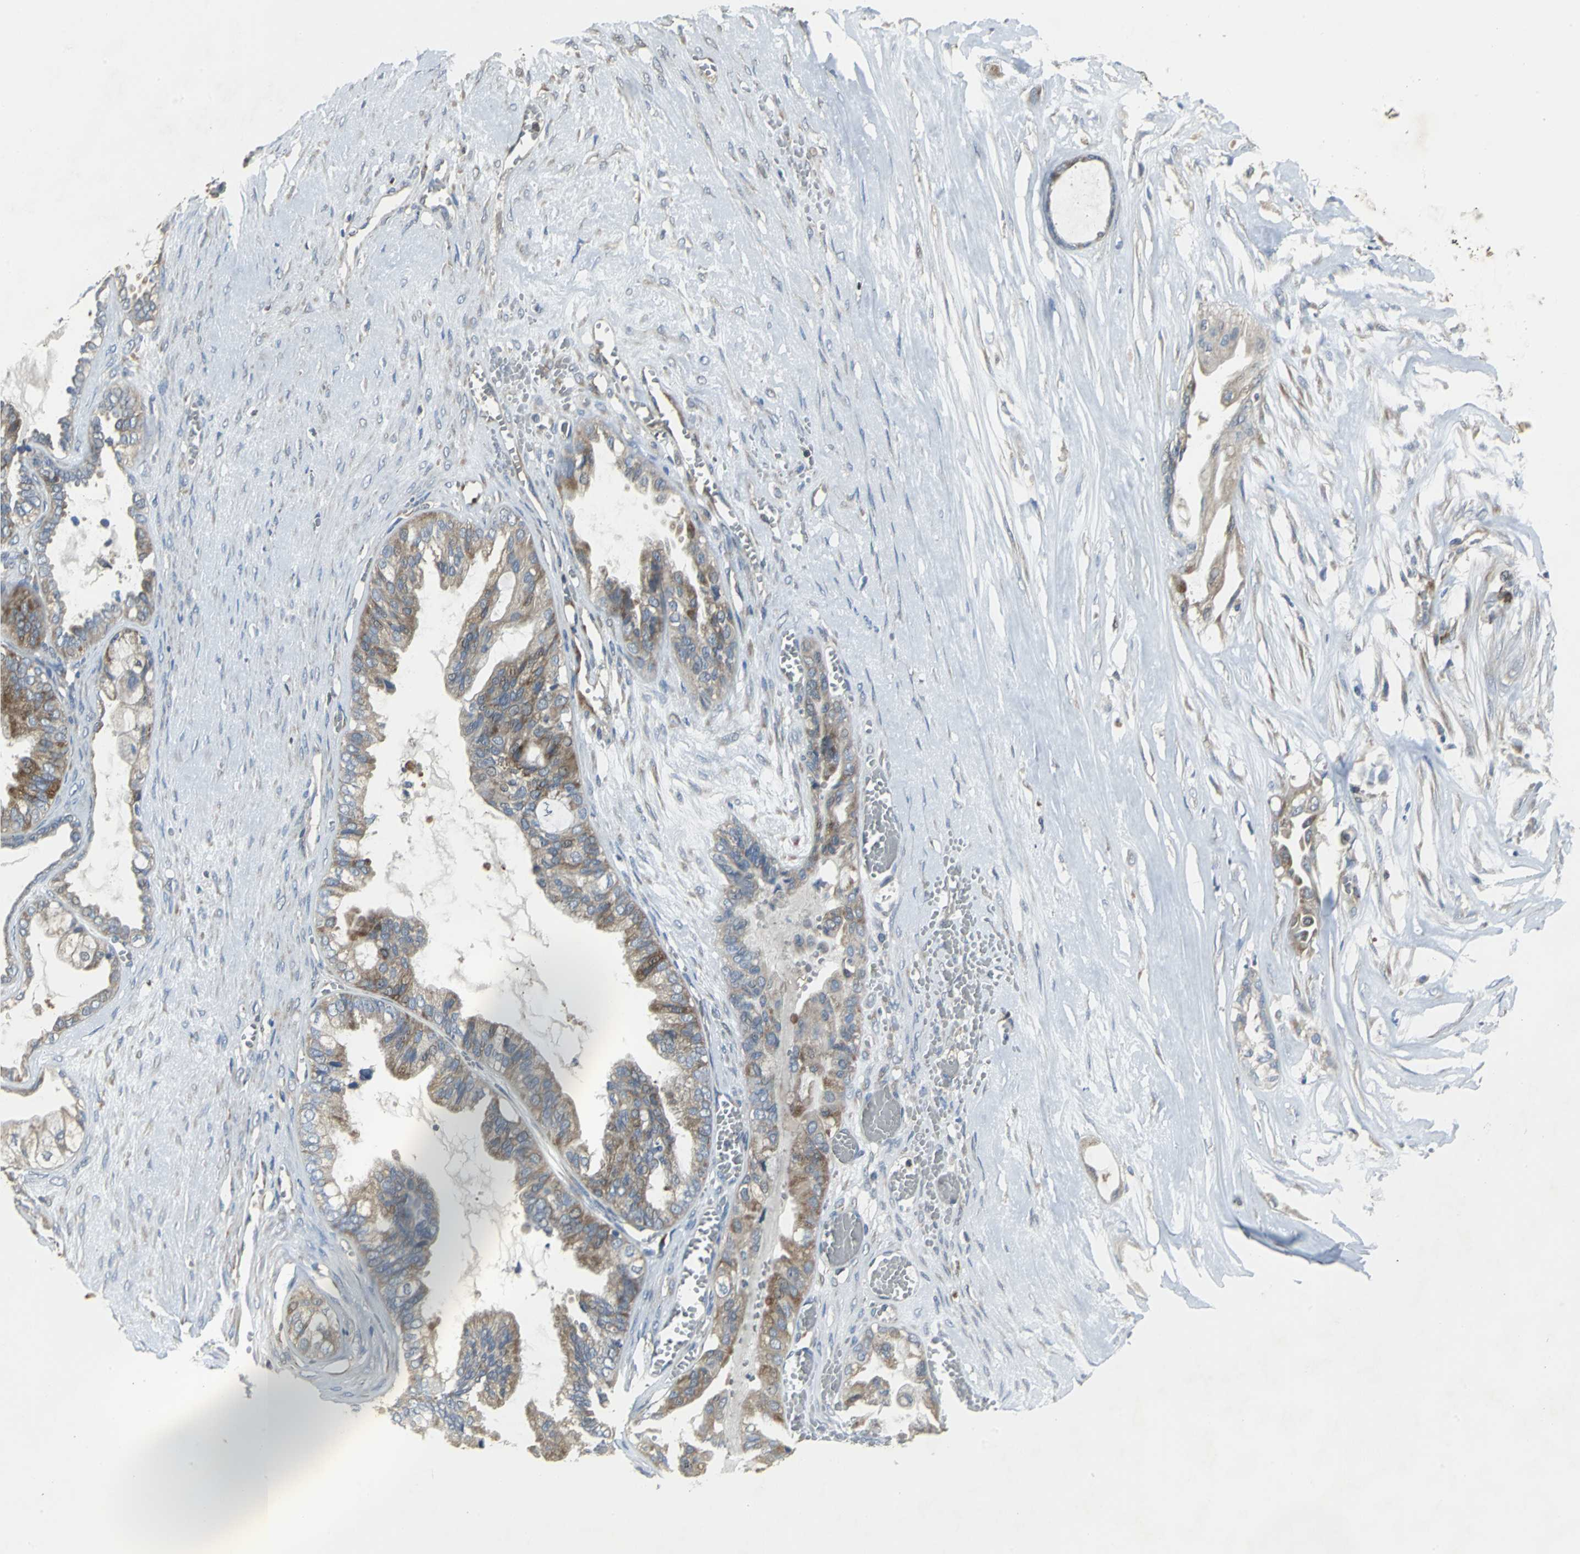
{"staining": {"intensity": "moderate", "quantity": ">75%", "location": "cytoplasmic/membranous"}, "tissue": "ovarian cancer", "cell_type": "Tumor cells", "image_type": "cancer", "snomed": [{"axis": "morphology", "description": "Carcinoma, NOS"}, {"axis": "morphology", "description": "Carcinoma, endometroid"}, {"axis": "topography", "description": "Ovary"}], "caption": "An image of human ovarian cancer (endometroid carcinoma) stained for a protein shows moderate cytoplasmic/membranous brown staining in tumor cells.", "gene": "EIF5A", "patient": {"sex": "female", "age": 50}}